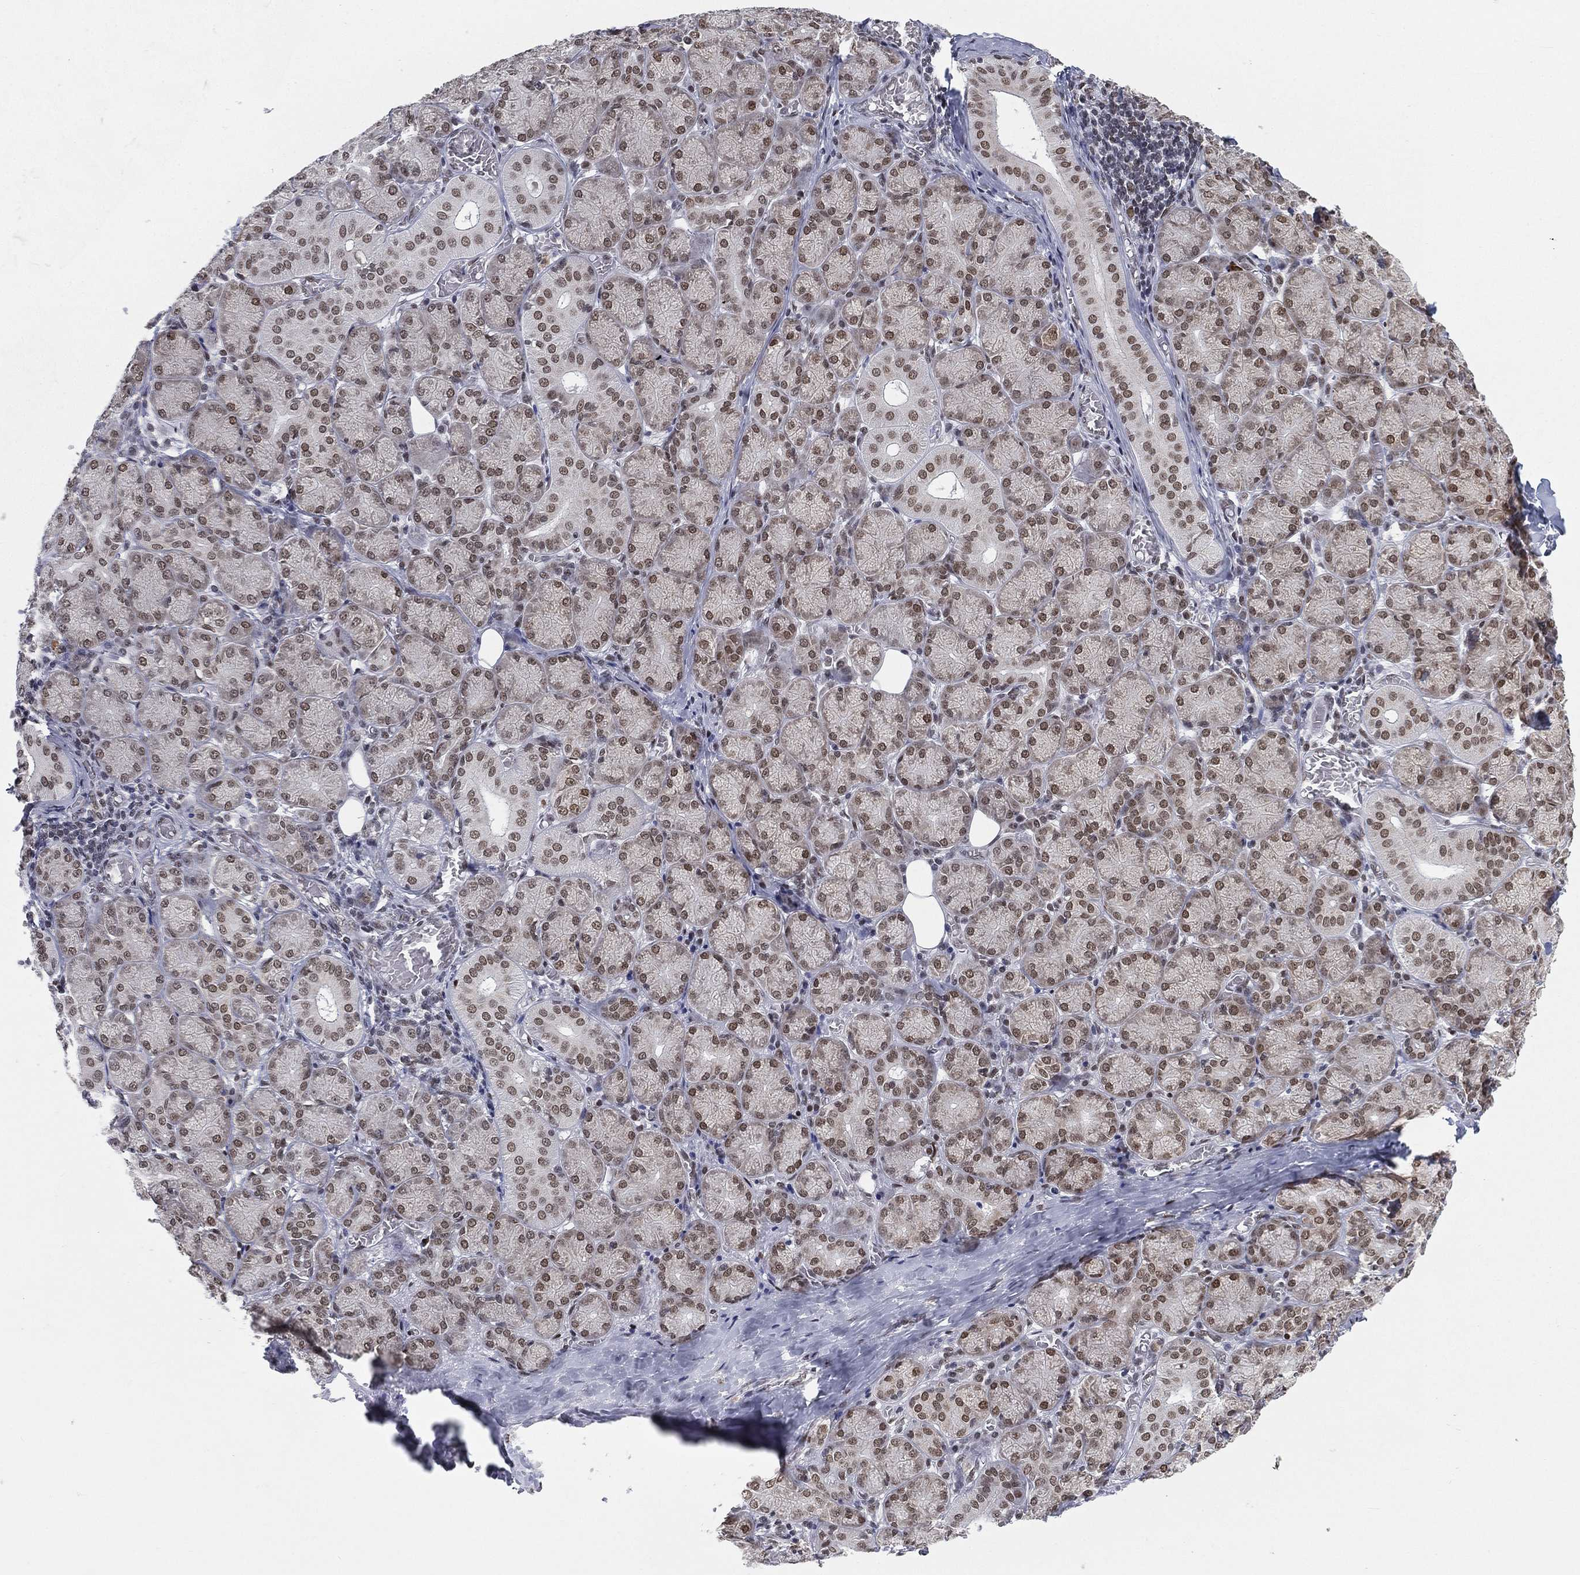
{"staining": {"intensity": "strong", "quantity": "25%-75%", "location": "nuclear"}, "tissue": "salivary gland", "cell_type": "Glandular cells", "image_type": "normal", "snomed": [{"axis": "morphology", "description": "Normal tissue, NOS"}, {"axis": "topography", "description": "Salivary gland"}, {"axis": "topography", "description": "Peripheral nerve tissue"}], "caption": "Immunohistochemistry (IHC) of normal salivary gland shows high levels of strong nuclear staining in about 25%-75% of glandular cells.", "gene": "FUBP3", "patient": {"sex": "female", "age": 24}}